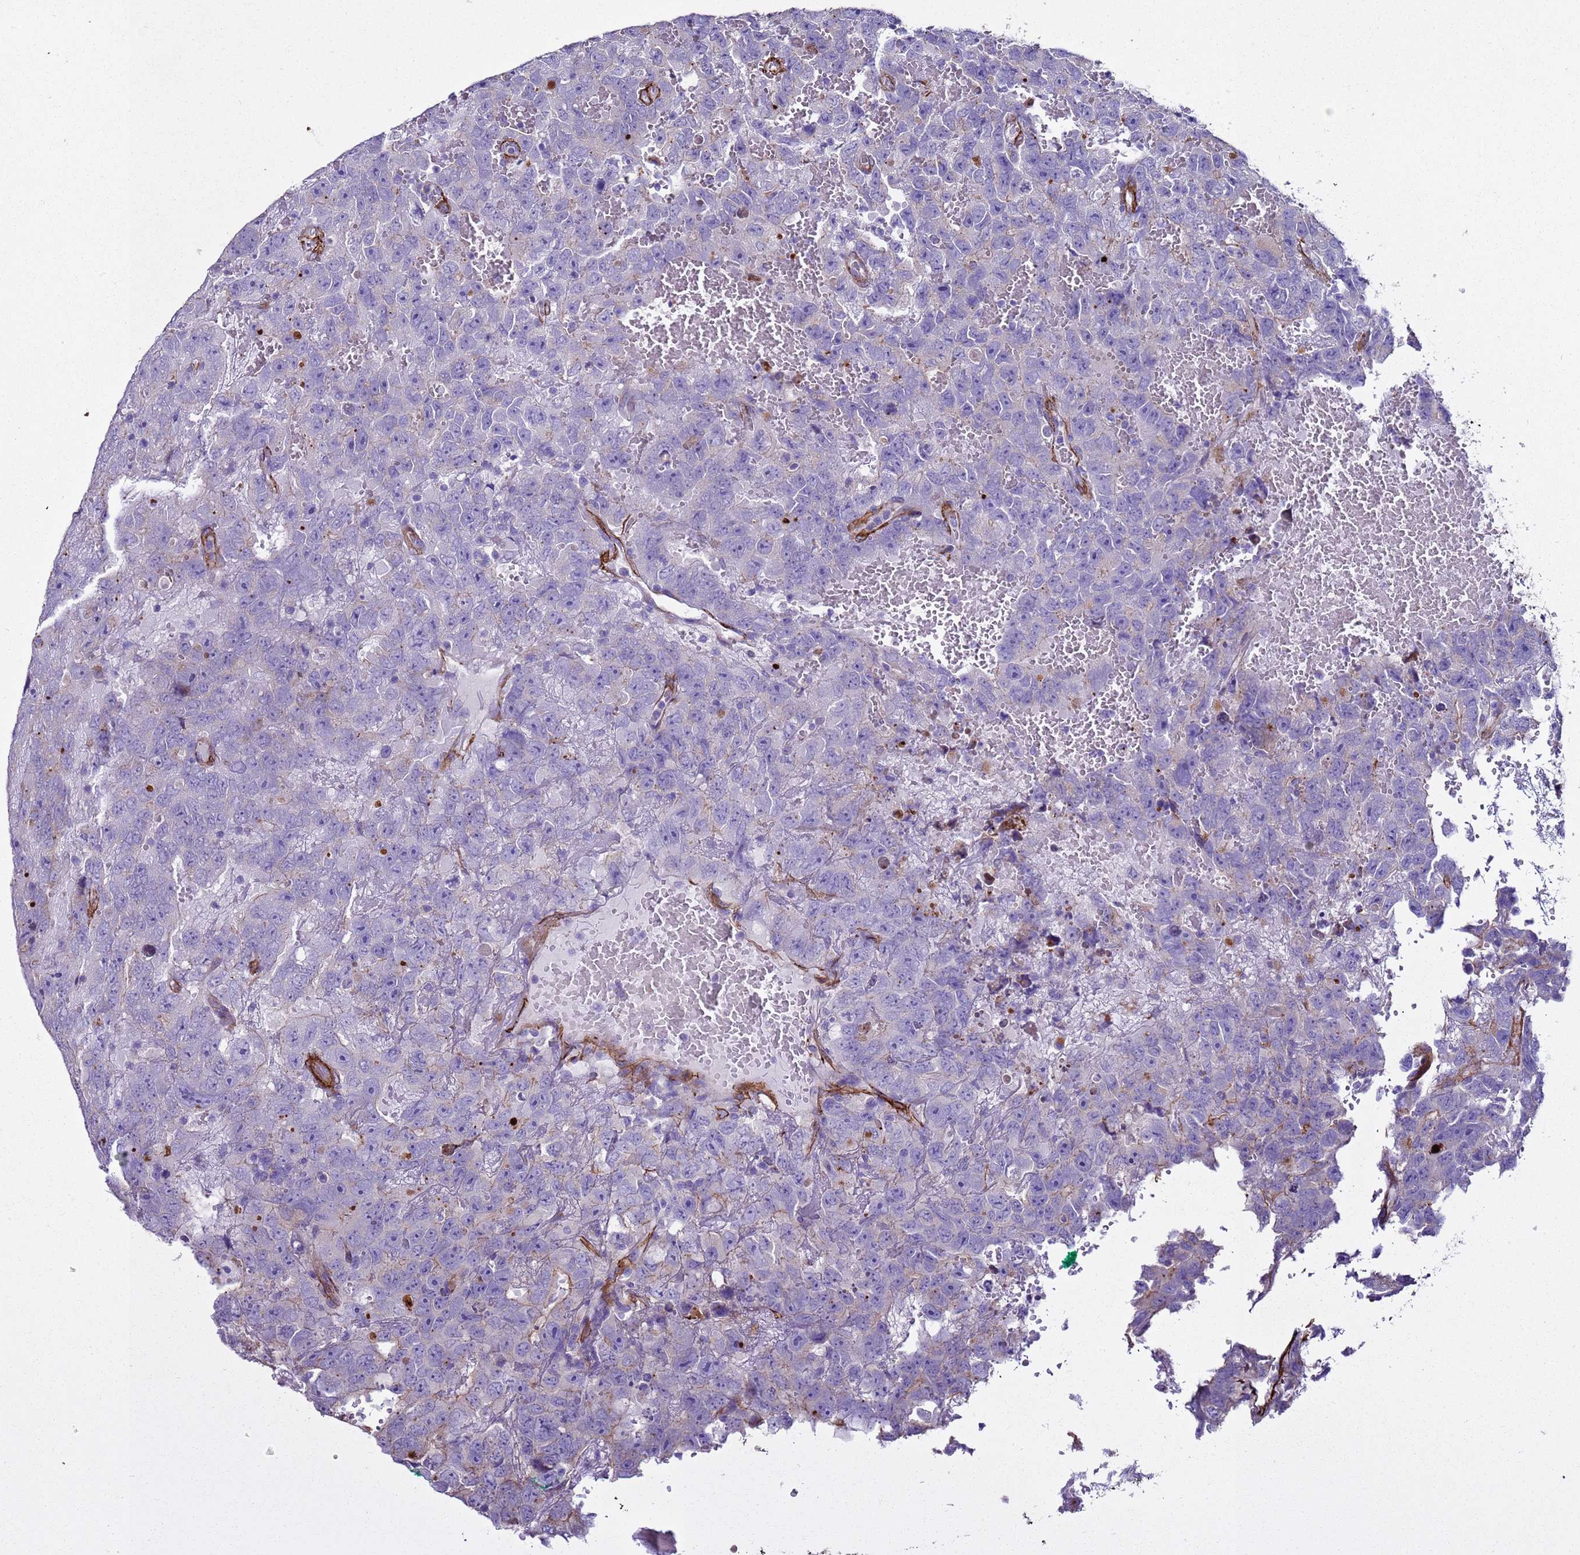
{"staining": {"intensity": "negative", "quantity": "none", "location": "none"}, "tissue": "testis cancer", "cell_type": "Tumor cells", "image_type": "cancer", "snomed": [{"axis": "morphology", "description": "Carcinoma, Embryonal, NOS"}, {"axis": "topography", "description": "Testis"}], "caption": "High power microscopy micrograph of an immunohistochemistry histopathology image of testis cancer, revealing no significant expression in tumor cells. (DAB (3,3'-diaminobenzidine) immunohistochemistry visualized using brightfield microscopy, high magnification).", "gene": "RABL2B", "patient": {"sex": "male", "age": 45}}